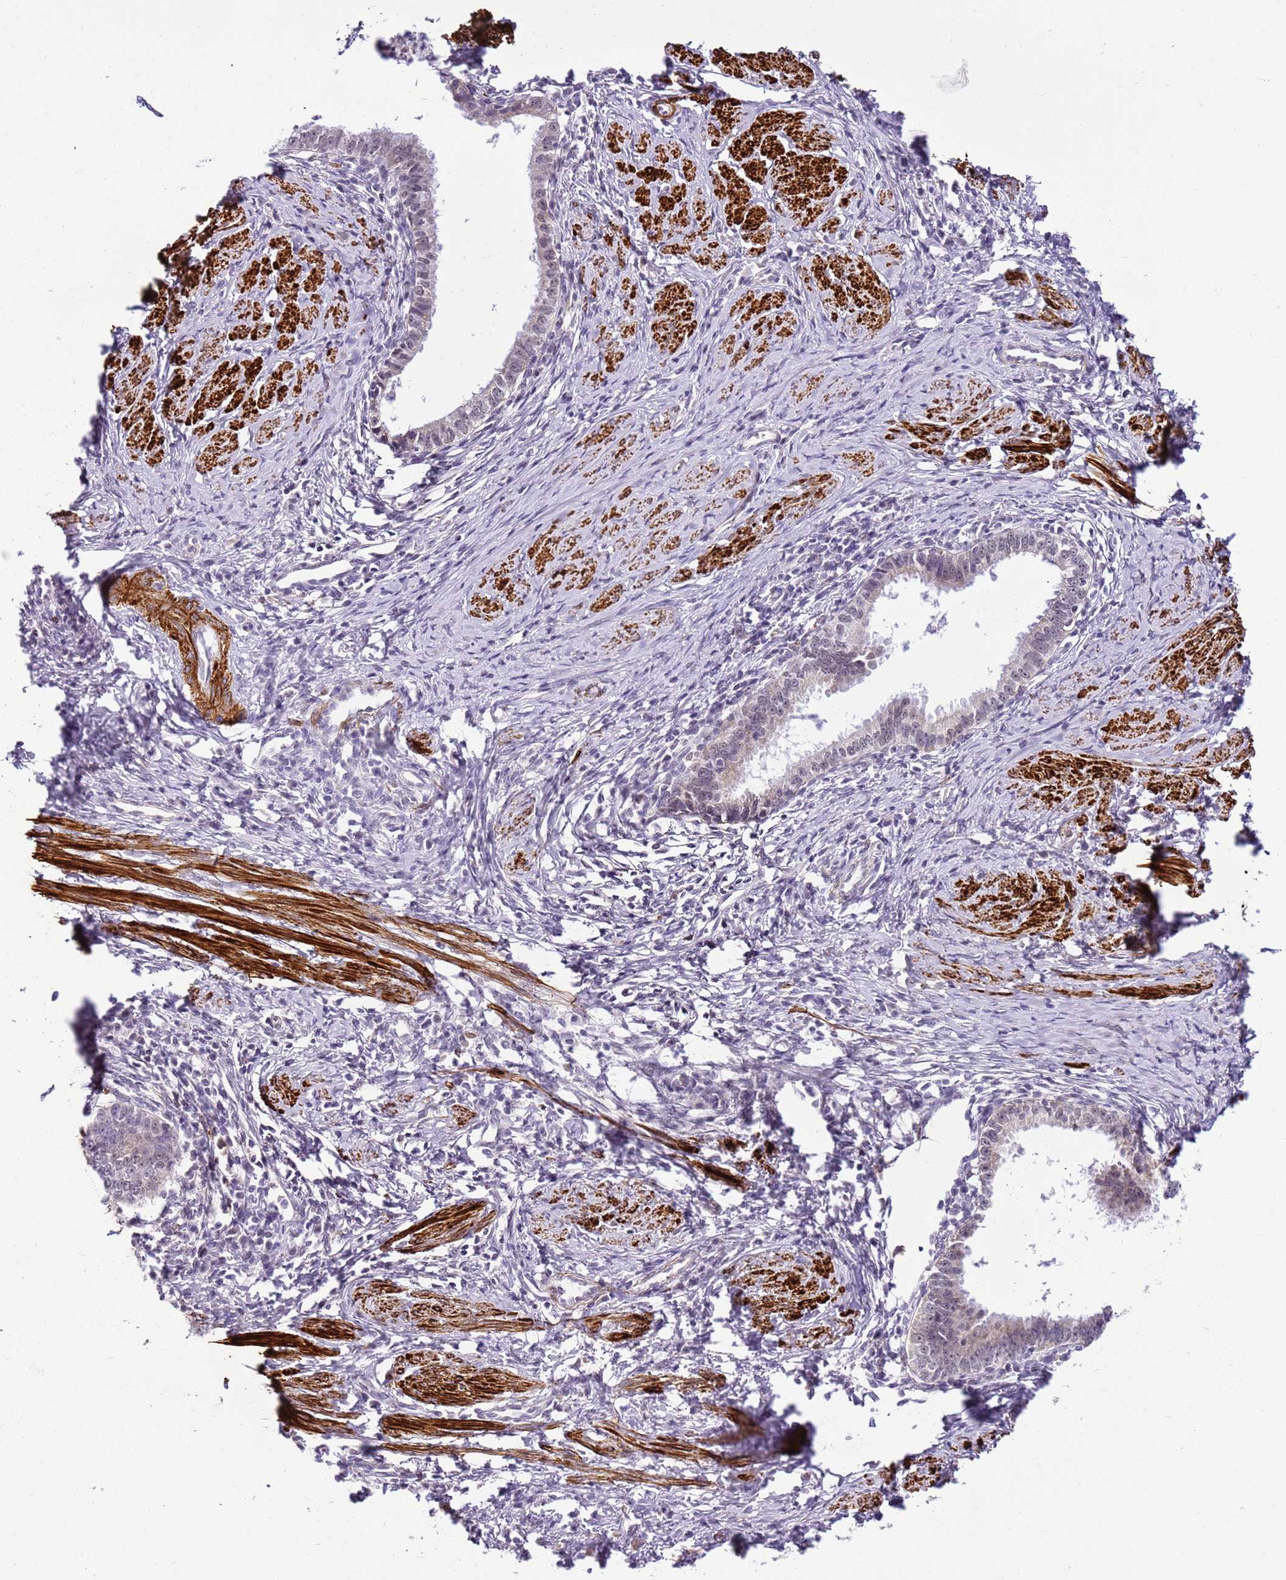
{"staining": {"intensity": "negative", "quantity": "none", "location": "none"}, "tissue": "cervical cancer", "cell_type": "Tumor cells", "image_type": "cancer", "snomed": [{"axis": "morphology", "description": "Adenocarcinoma, NOS"}, {"axis": "topography", "description": "Cervix"}], "caption": "Tumor cells show no significant protein expression in adenocarcinoma (cervical).", "gene": "SMIM4", "patient": {"sex": "female", "age": 36}}